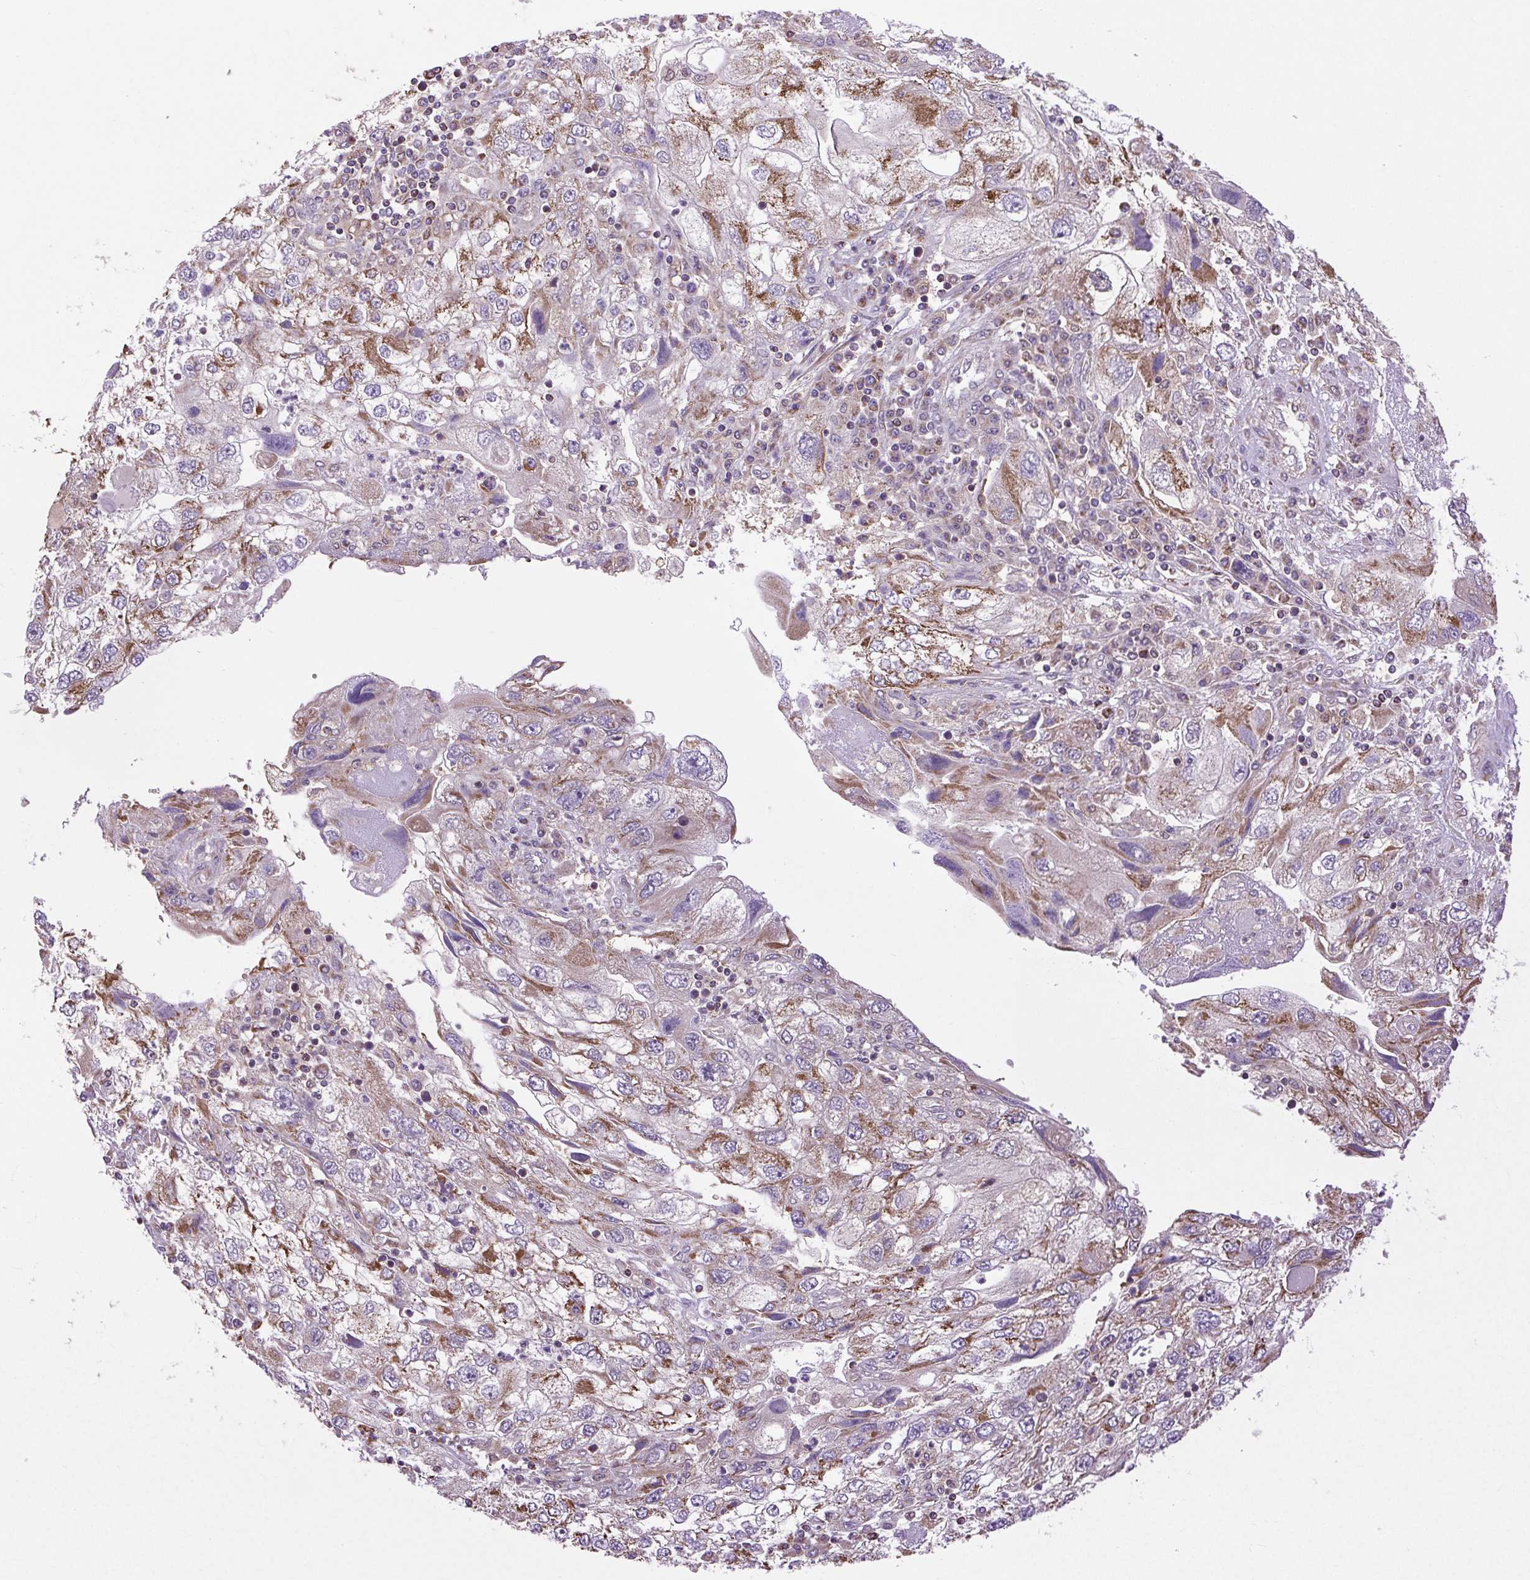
{"staining": {"intensity": "moderate", "quantity": ">75%", "location": "cytoplasmic/membranous"}, "tissue": "endometrial cancer", "cell_type": "Tumor cells", "image_type": "cancer", "snomed": [{"axis": "morphology", "description": "Adenocarcinoma, NOS"}, {"axis": "topography", "description": "Endometrium"}], "caption": "Protein positivity by immunohistochemistry demonstrates moderate cytoplasmic/membranous positivity in approximately >75% of tumor cells in adenocarcinoma (endometrial).", "gene": "PLCG1", "patient": {"sex": "female", "age": 49}}